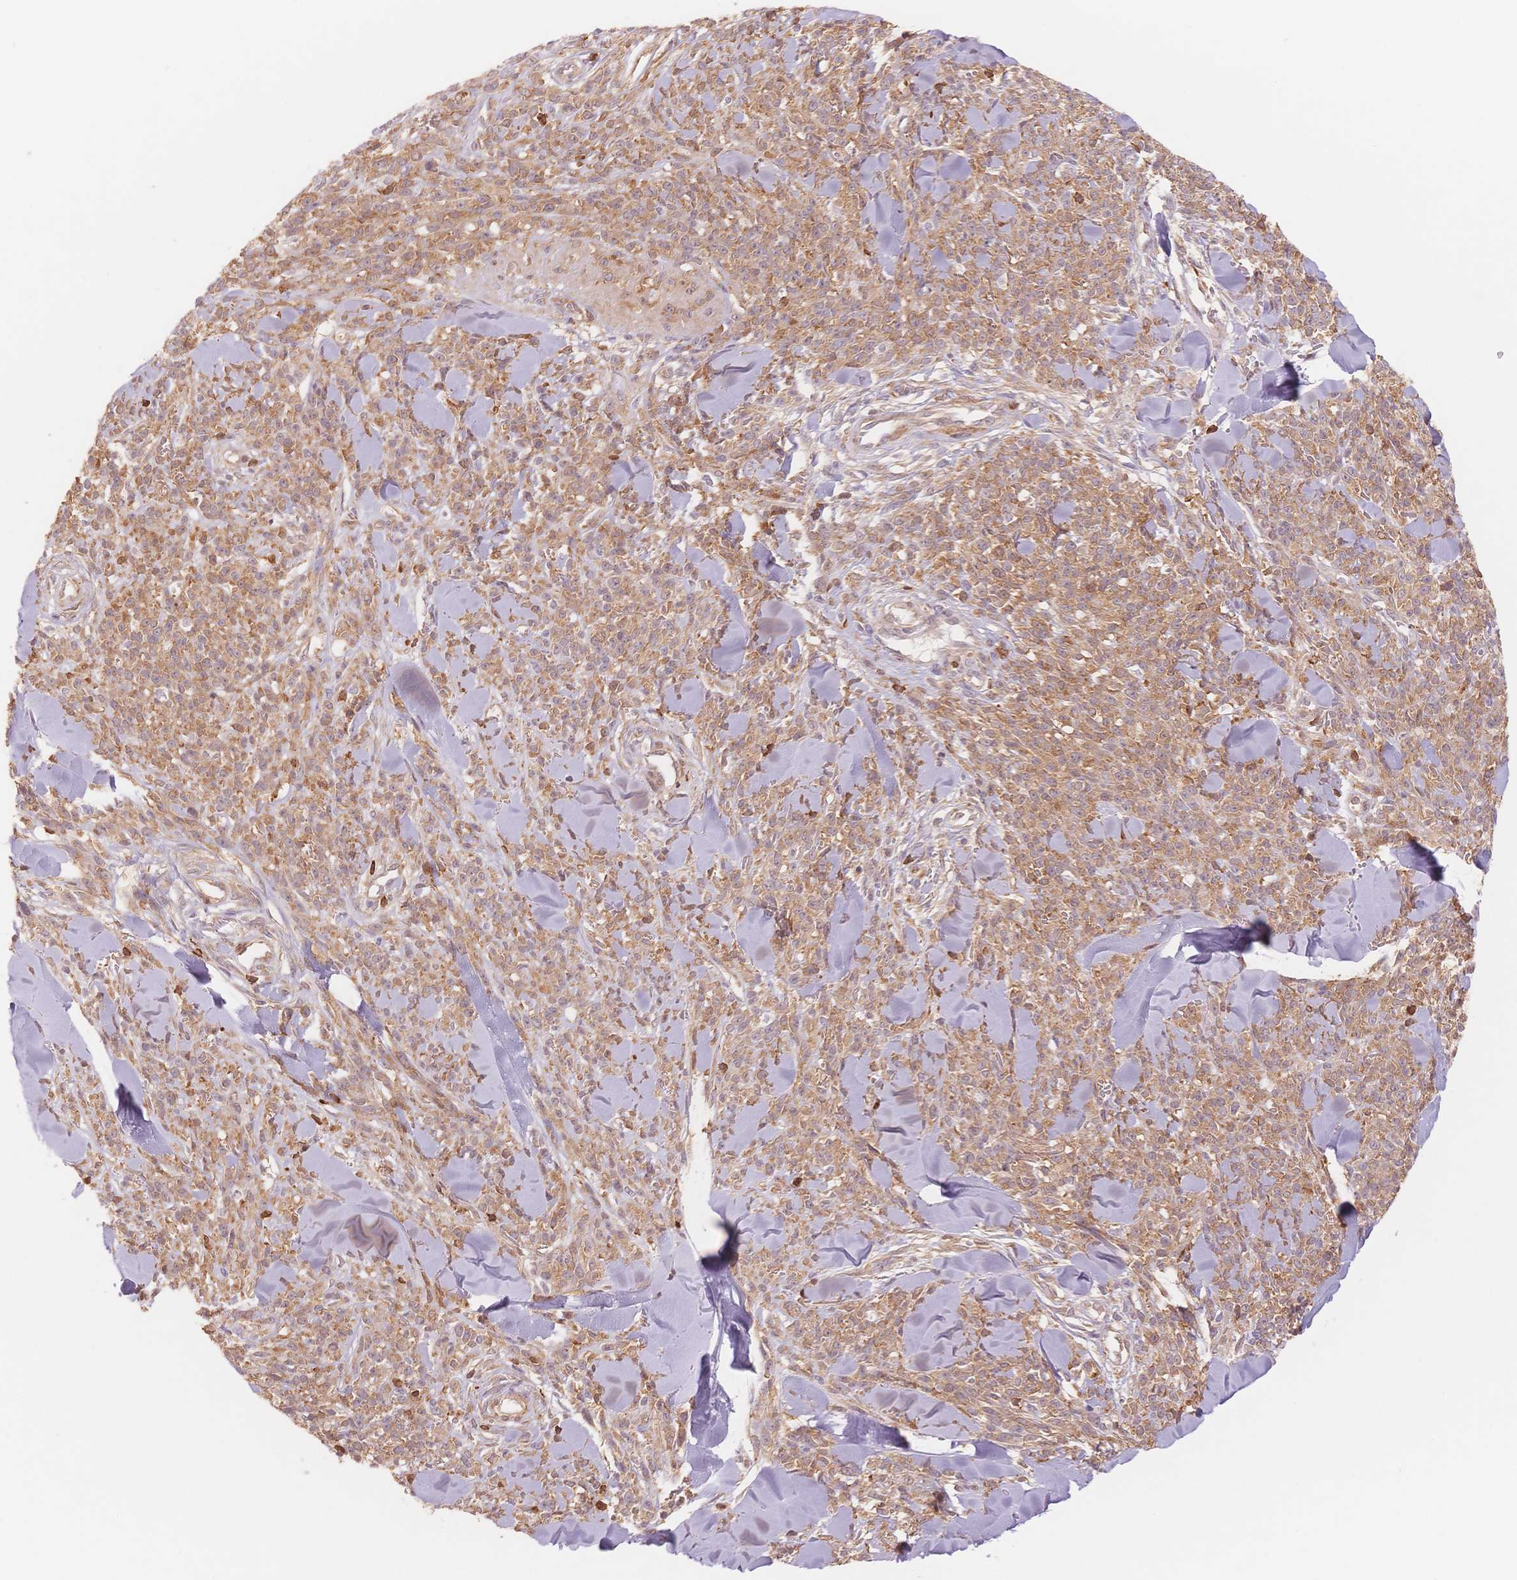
{"staining": {"intensity": "weak", "quantity": ">75%", "location": "cytoplasmic/membranous"}, "tissue": "melanoma", "cell_type": "Tumor cells", "image_type": "cancer", "snomed": [{"axis": "morphology", "description": "Malignant melanoma, NOS"}, {"axis": "topography", "description": "Skin"}, {"axis": "topography", "description": "Skin of trunk"}], "caption": "An image of malignant melanoma stained for a protein exhibits weak cytoplasmic/membranous brown staining in tumor cells. The staining was performed using DAB, with brown indicating positive protein expression. Nuclei are stained blue with hematoxylin.", "gene": "STK39", "patient": {"sex": "male", "age": 74}}